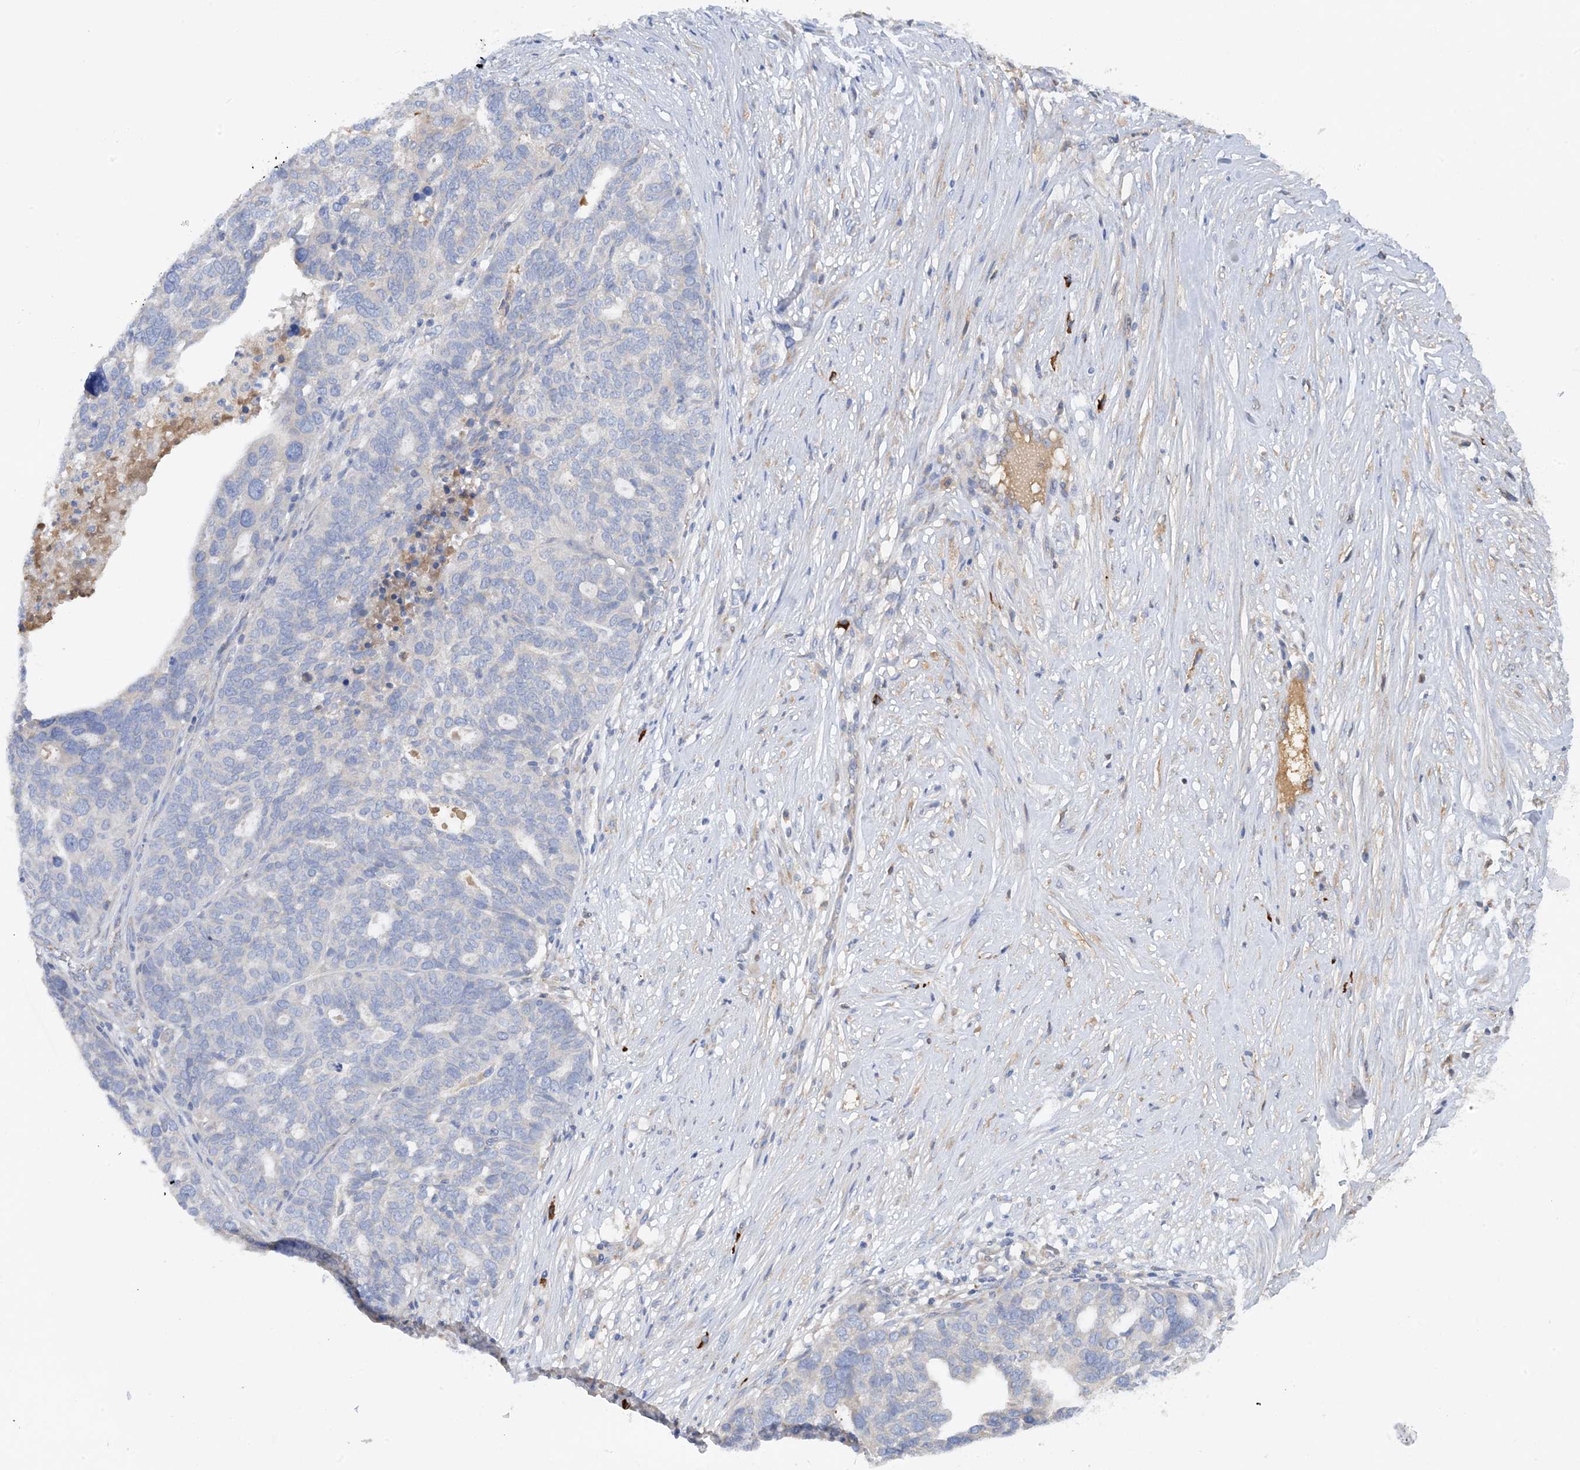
{"staining": {"intensity": "negative", "quantity": "none", "location": "none"}, "tissue": "ovarian cancer", "cell_type": "Tumor cells", "image_type": "cancer", "snomed": [{"axis": "morphology", "description": "Cystadenocarcinoma, serous, NOS"}, {"axis": "topography", "description": "Ovary"}], "caption": "The micrograph demonstrates no staining of tumor cells in ovarian cancer (serous cystadenocarcinoma).", "gene": "SLC5A11", "patient": {"sex": "female", "age": 59}}